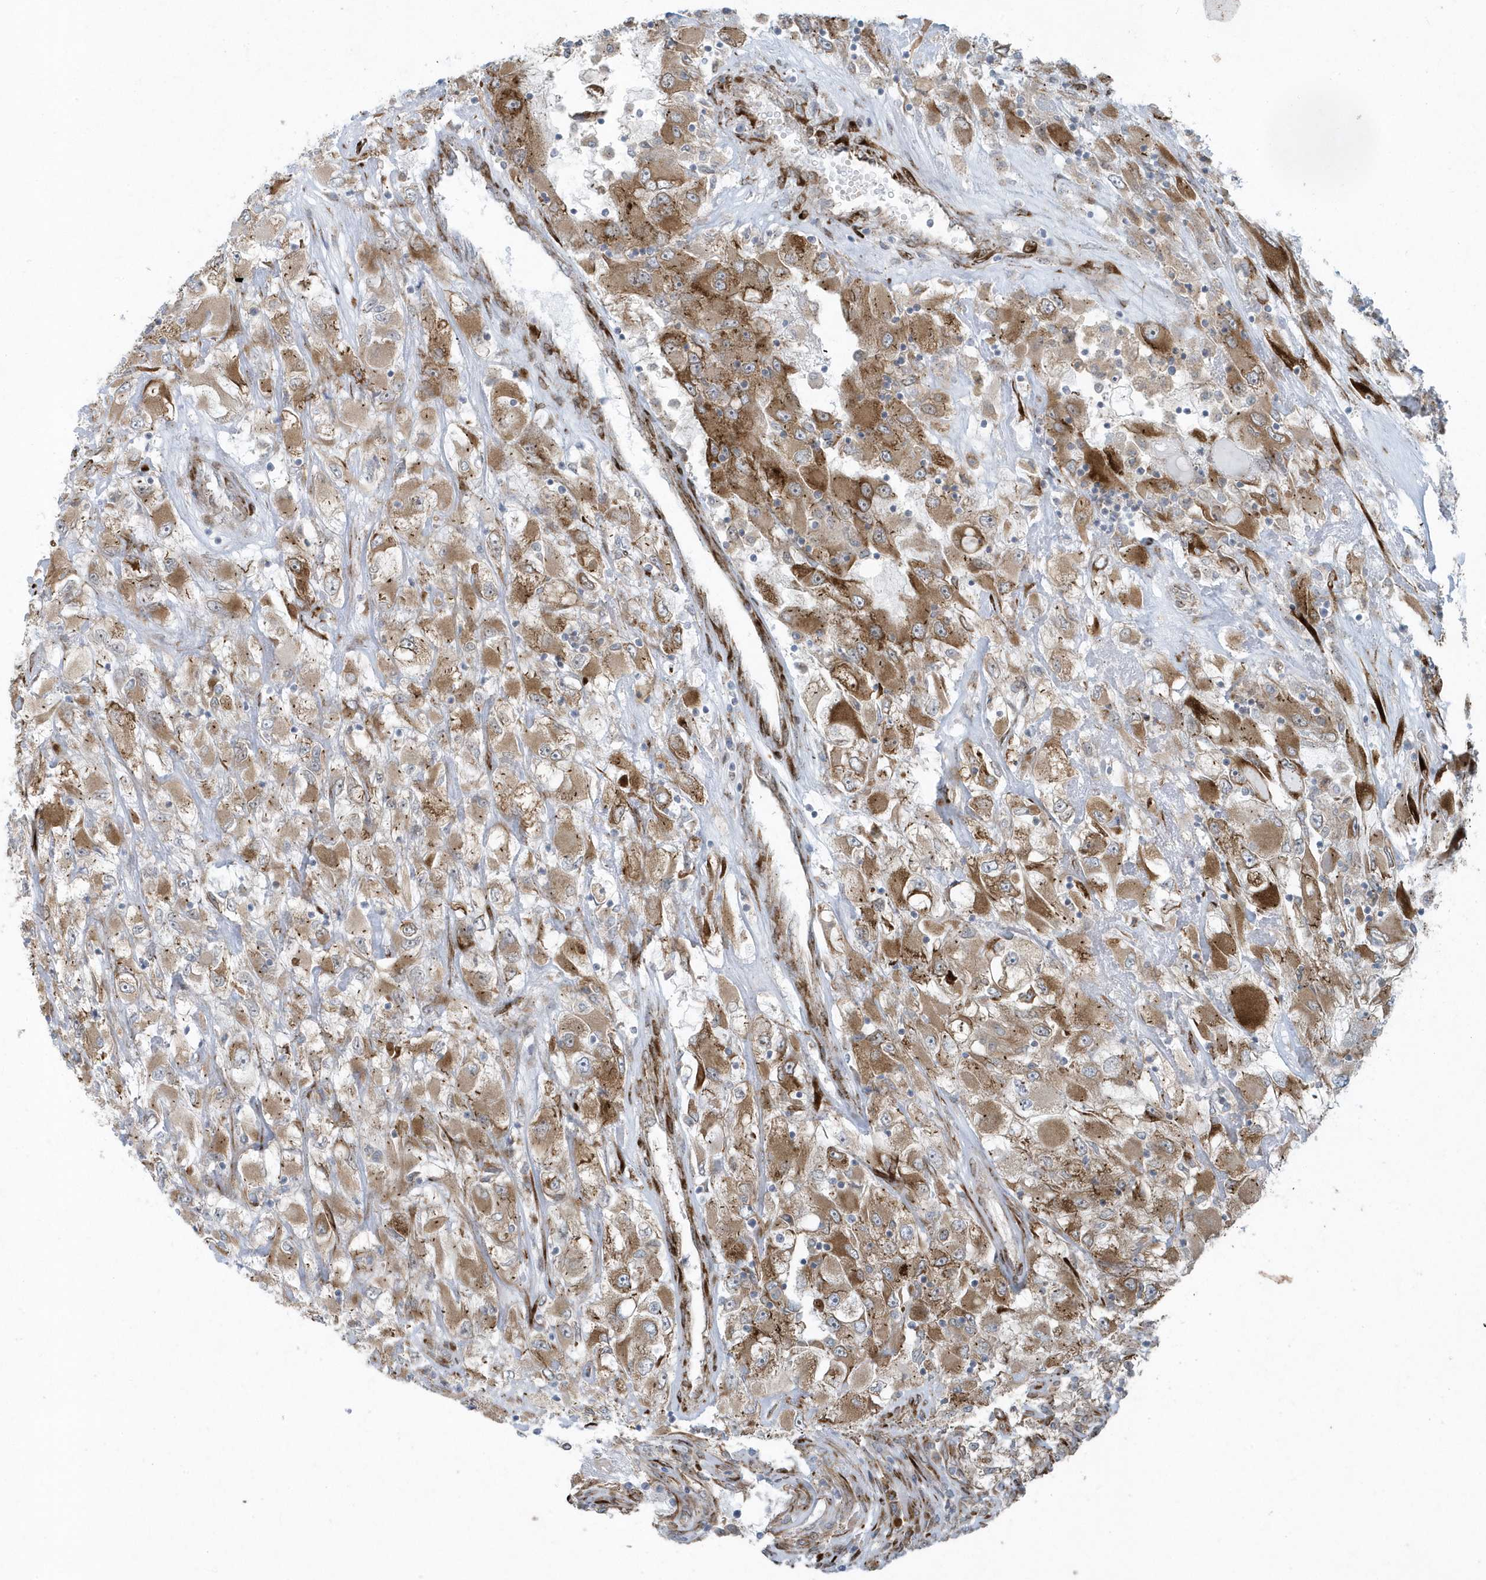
{"staining": {"intensity": "moderate", "quantity": ">75%", "location": "cytoplasmic/membranous"}, "tissue": "renal cancer", "cell_type": "Tumor cells", "image_type": "cancer", "snomed": [{"axis": "morphology", "description": "Adenocarcinoma, NOS"}, {"axis": "topography", "description": "Kidney"}], "caption": "This is an image of immunohistochemistry (IHC) staining of renal cancer (adenocarcinoma), which shows moderate staining in the cytoplasmic/membranous of tumor cells.", "gene": "FAM98A", "patient": {"sex": "female", "age": 52}}